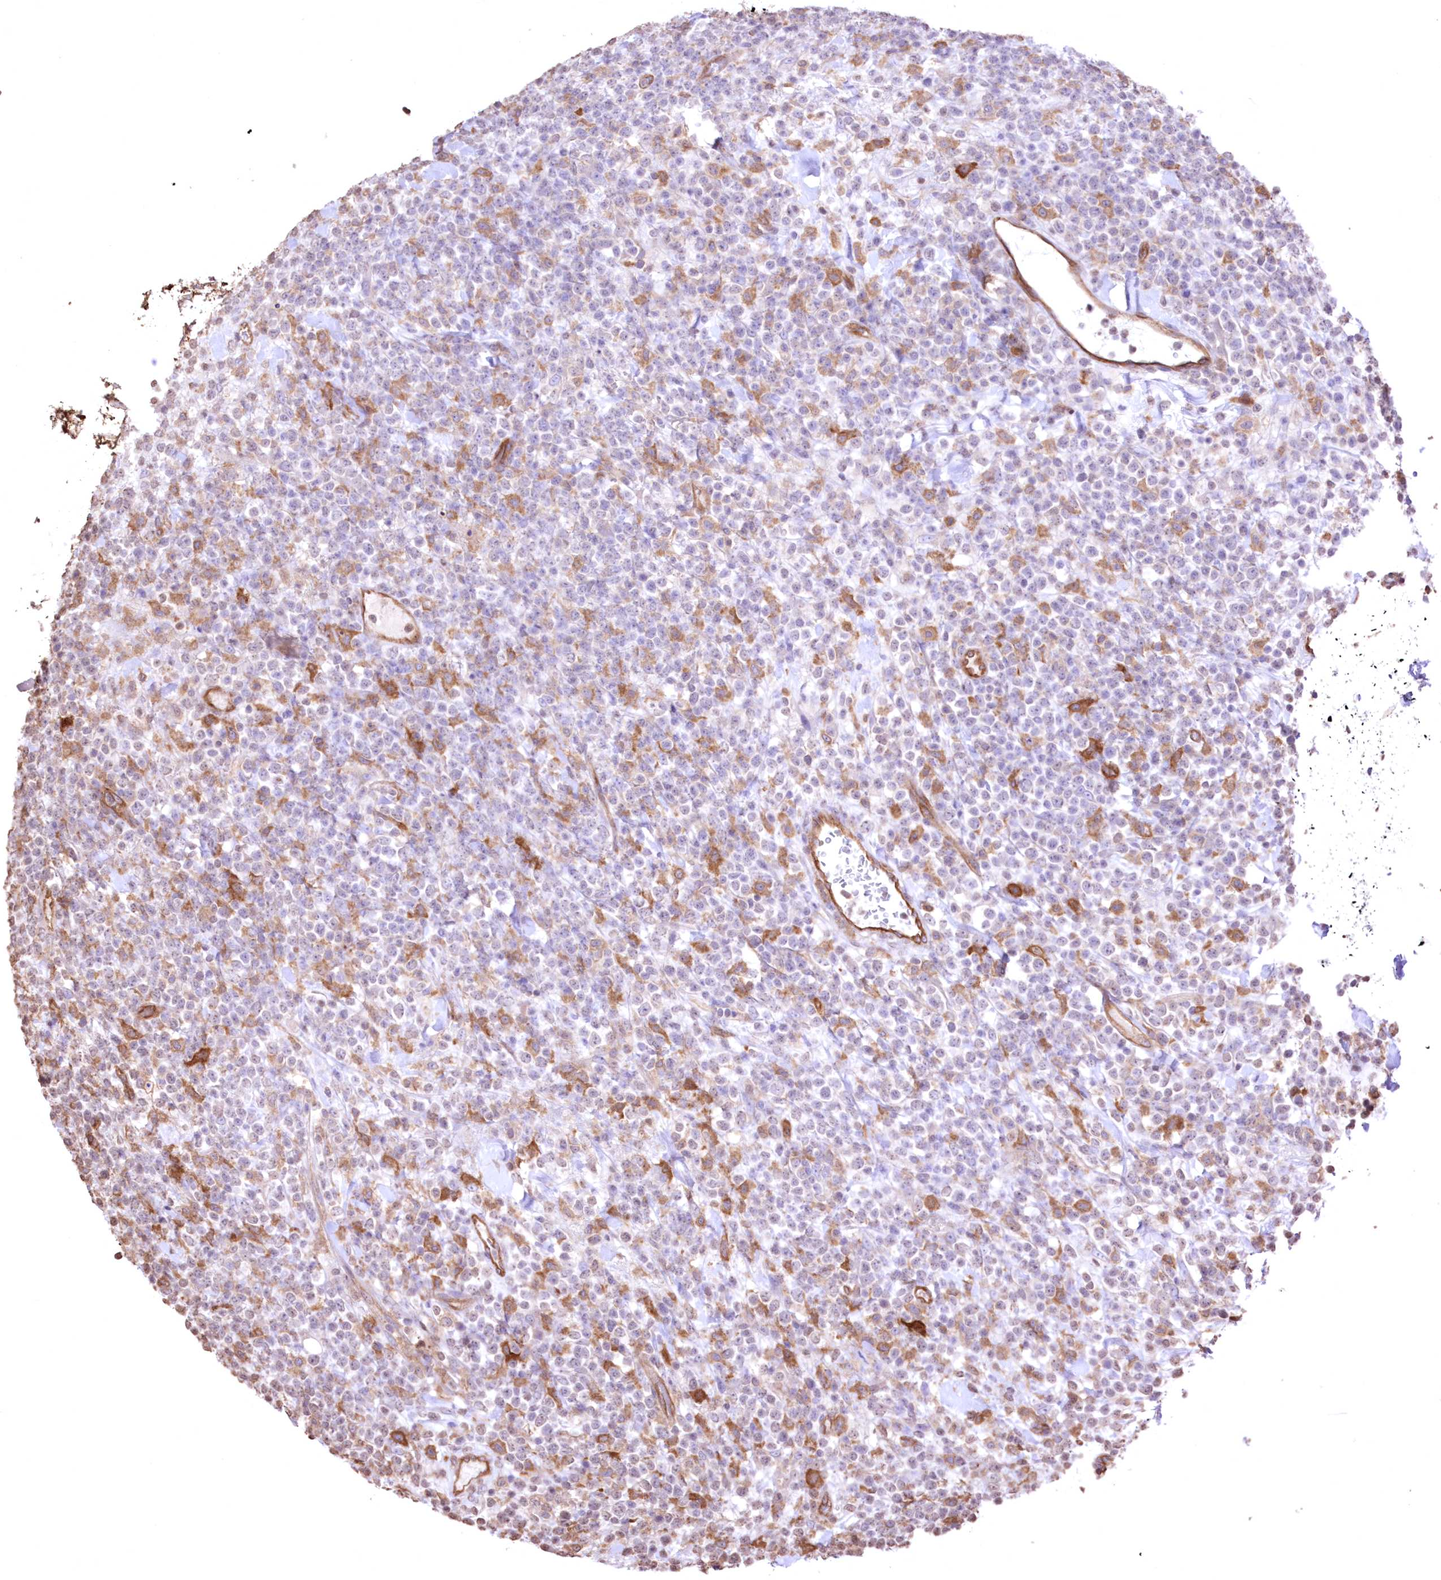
{"staining": {"intensity": "negative", "quantity": "none", "location": "none"}, "tissue": "lymphoma", "cell_type": "Tumor cells", "image_type": "cancer", "snomed": [{"axis": "morphology", "description": "Malignant lymphoma, non-Hodgkin's type, High grade"}, {"axis": "topography", "description": "Colon"}], "caption": "This photomicrograph is of lymphoma stained with immunohistochemistry to label a protein in brown with the nuclei are counter-stained blue. There is no positivity in tumor cells.", "gene": "FCHO2", "patient": {"sex": "female", "age": 53}}